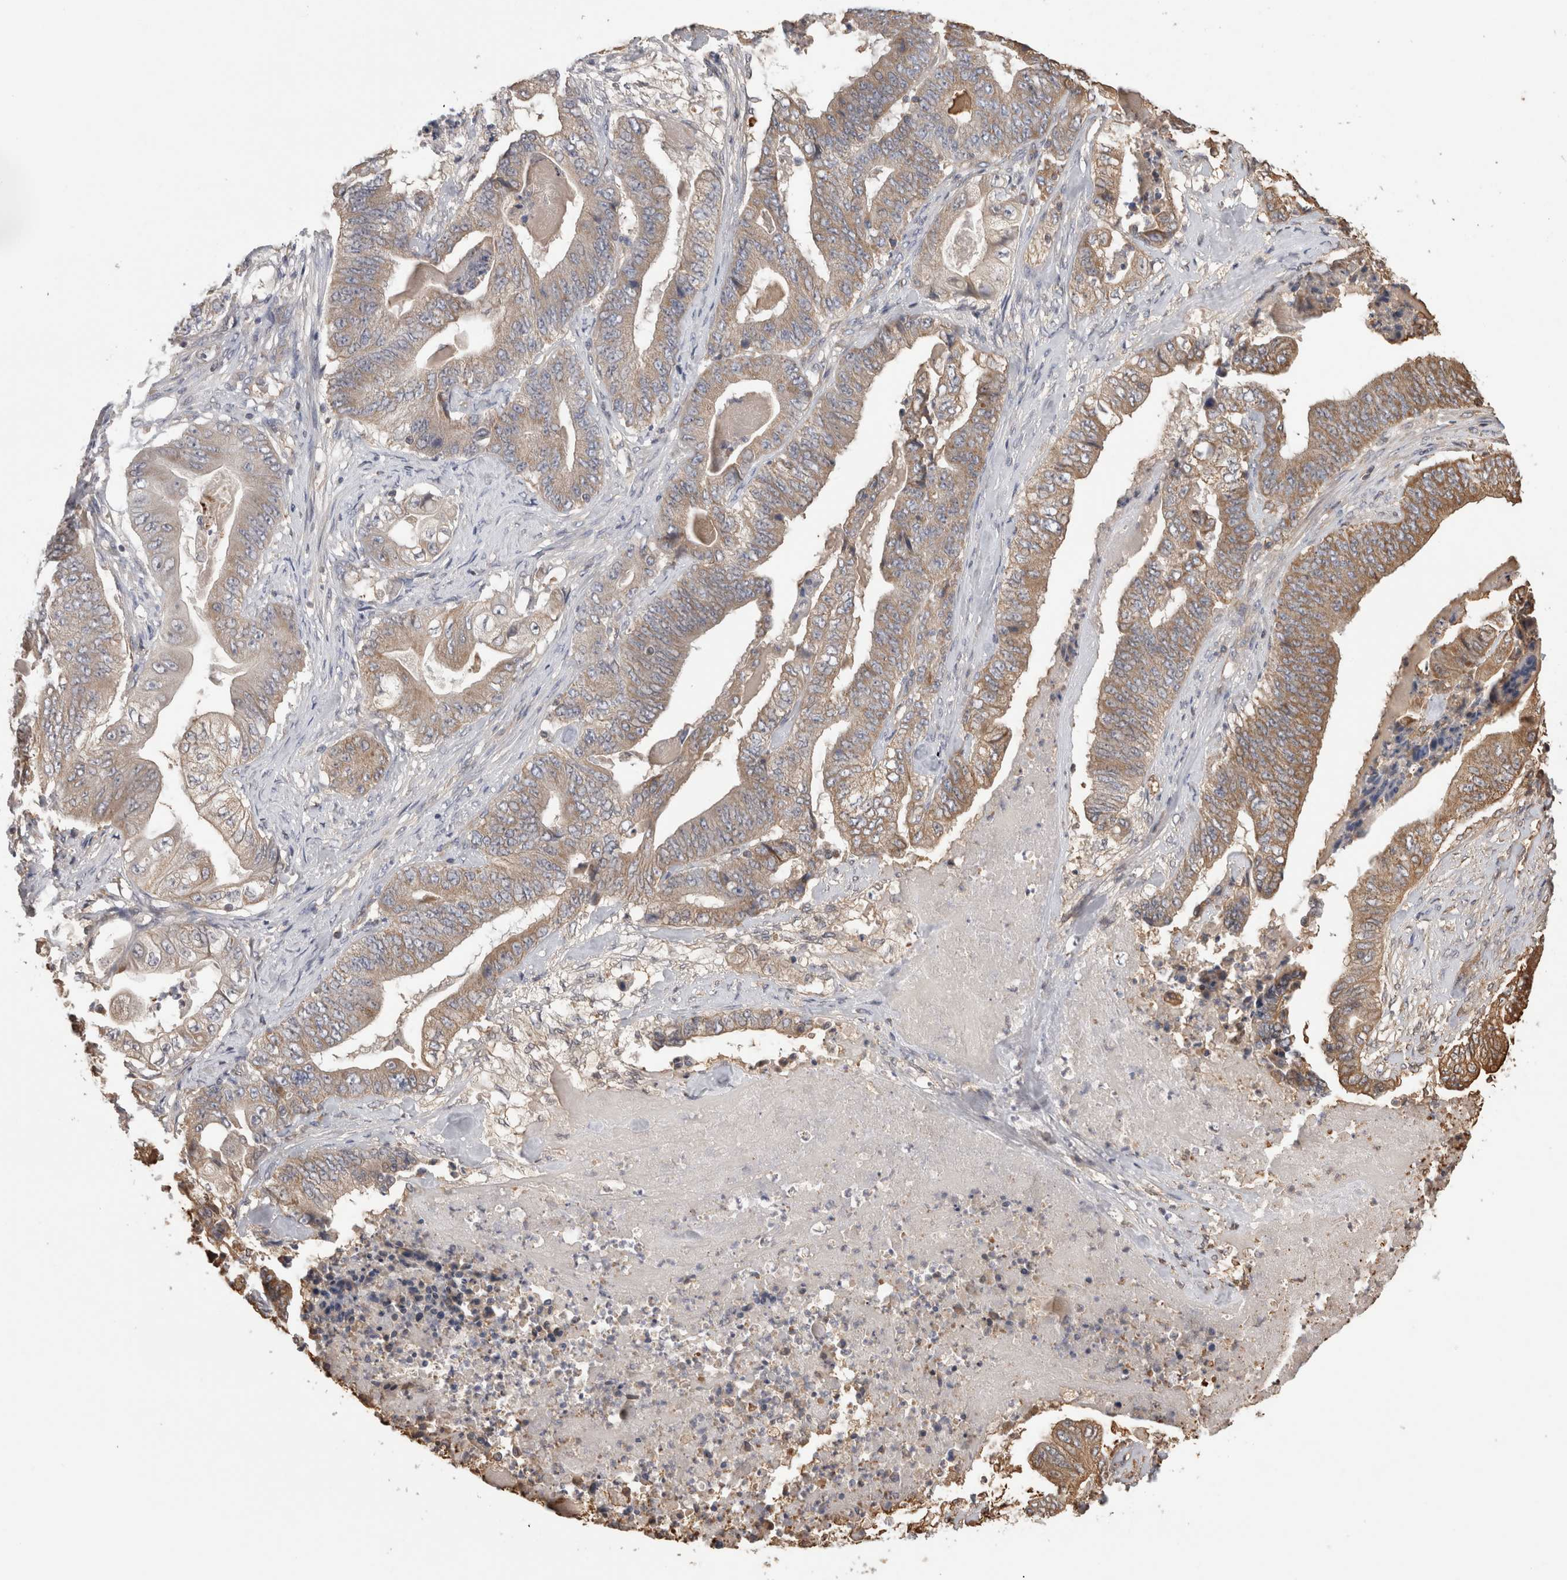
{"staining": {"intensity": "moderate", "quantity": "<25%", "location": "cytoplasmic/membranous"}, "tissue": "stomach cancer", "cell_type": "Tumor cells", "image_type": "cancer", "snomed": [{"axis": "morphology", "description": "Adenocarcinoma, NOS"}, {"axis": "topography", "description": "Stomach"}], "caption": "Protein analysis of stomach cancer (adenocarcinoma) tissue displays moderate cytoplasmic/membranous staining in about <25% of tumor cells.", "gene": "IMMP2L", "patient": {"sex": "female", "age": 73}}